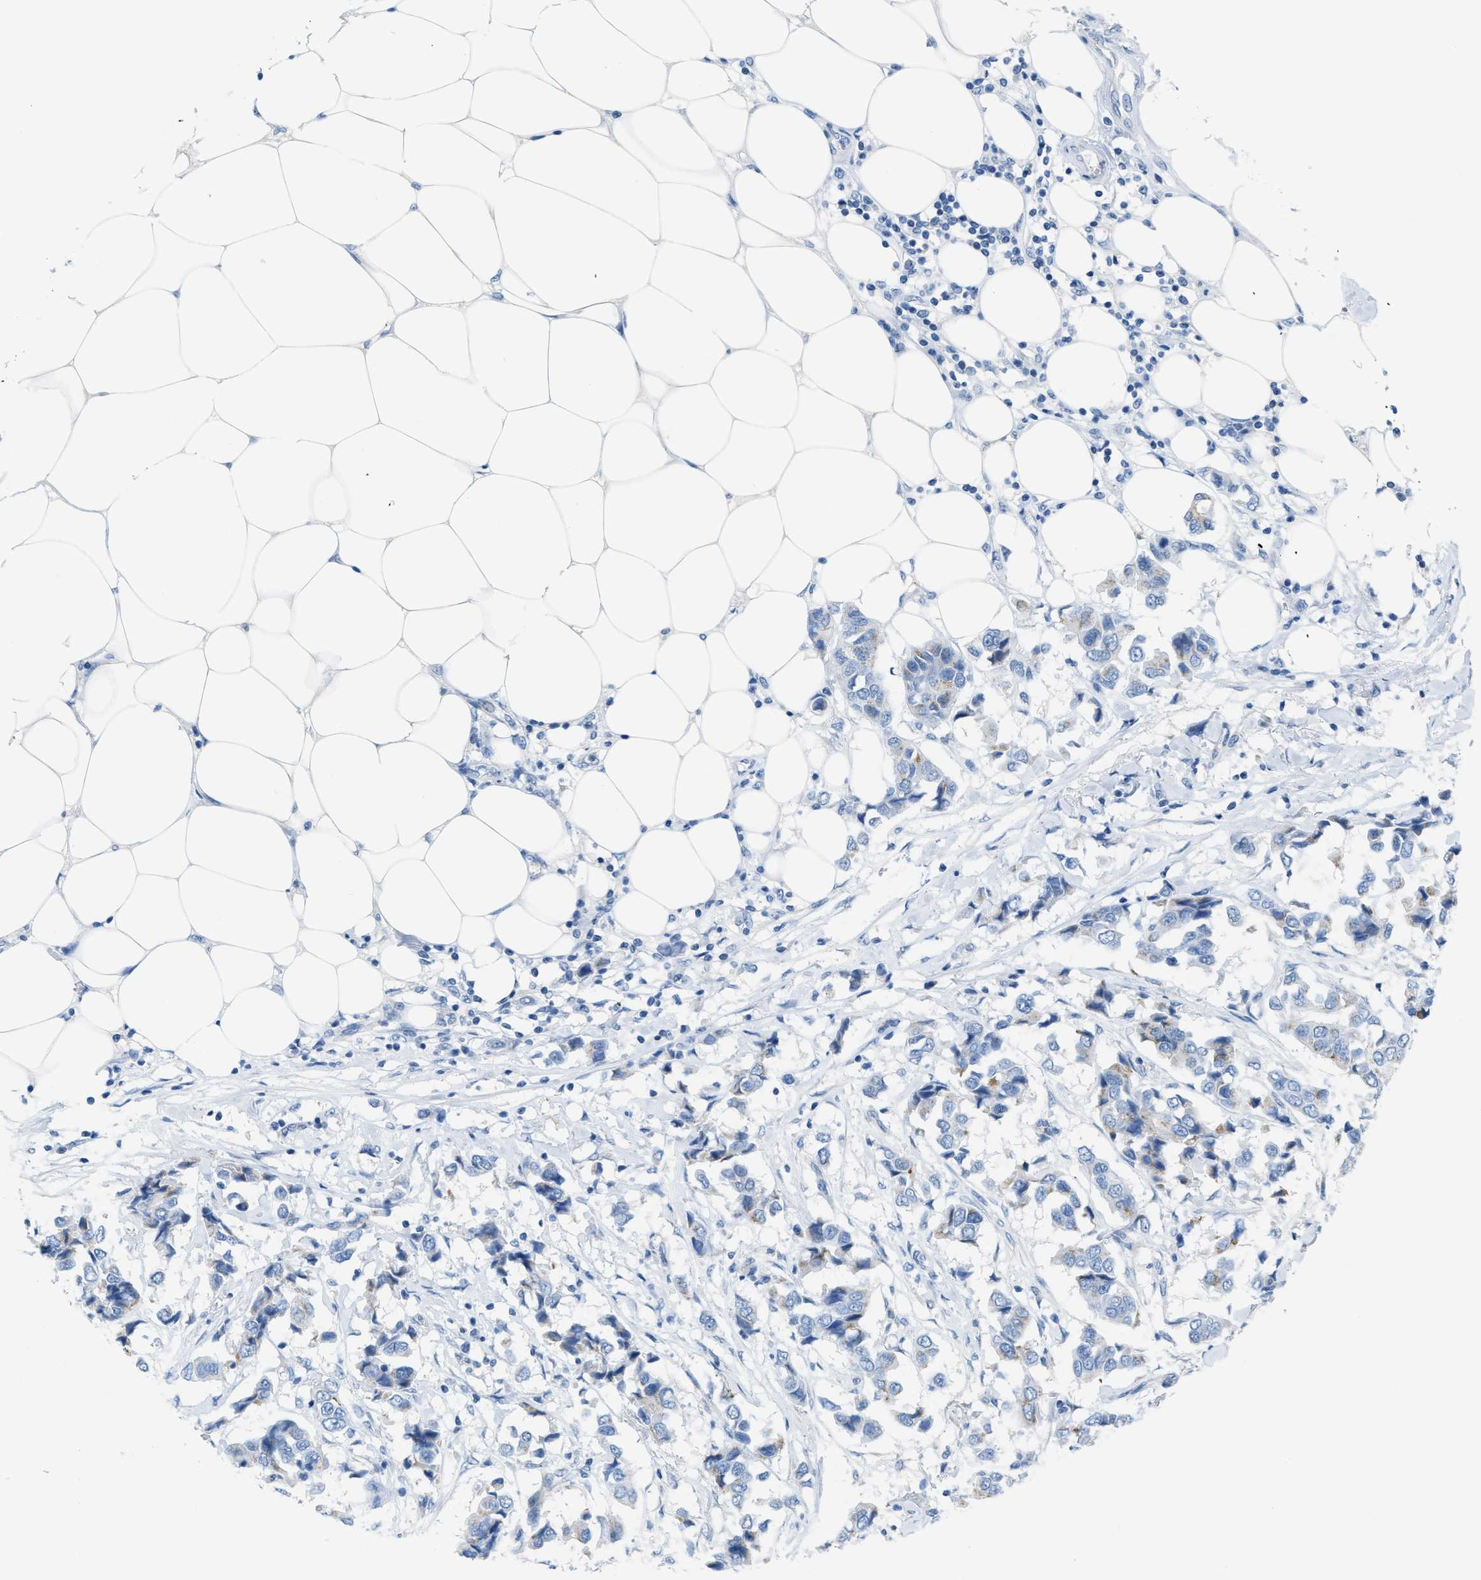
{"staining": {"intensity": "negative", "quantity": "none", "location": "none"}, "tissue": "breast cancer", "cell_type": "Tumor cells", "image_type": "cancer", "snomed": [{"axis": "morphology", "description": "Duct carcinoma"}, {"axis": "topography", "description": "Breast"}], "caption": "Tumor cells are negative for brown protein staining in breast cancer. The staining is performed using DAB brown chromogen with nuclei counter-stained in using hematoxylin.", "gene": "ASGR1", "patient": {"sex": "female", "age": 80}}